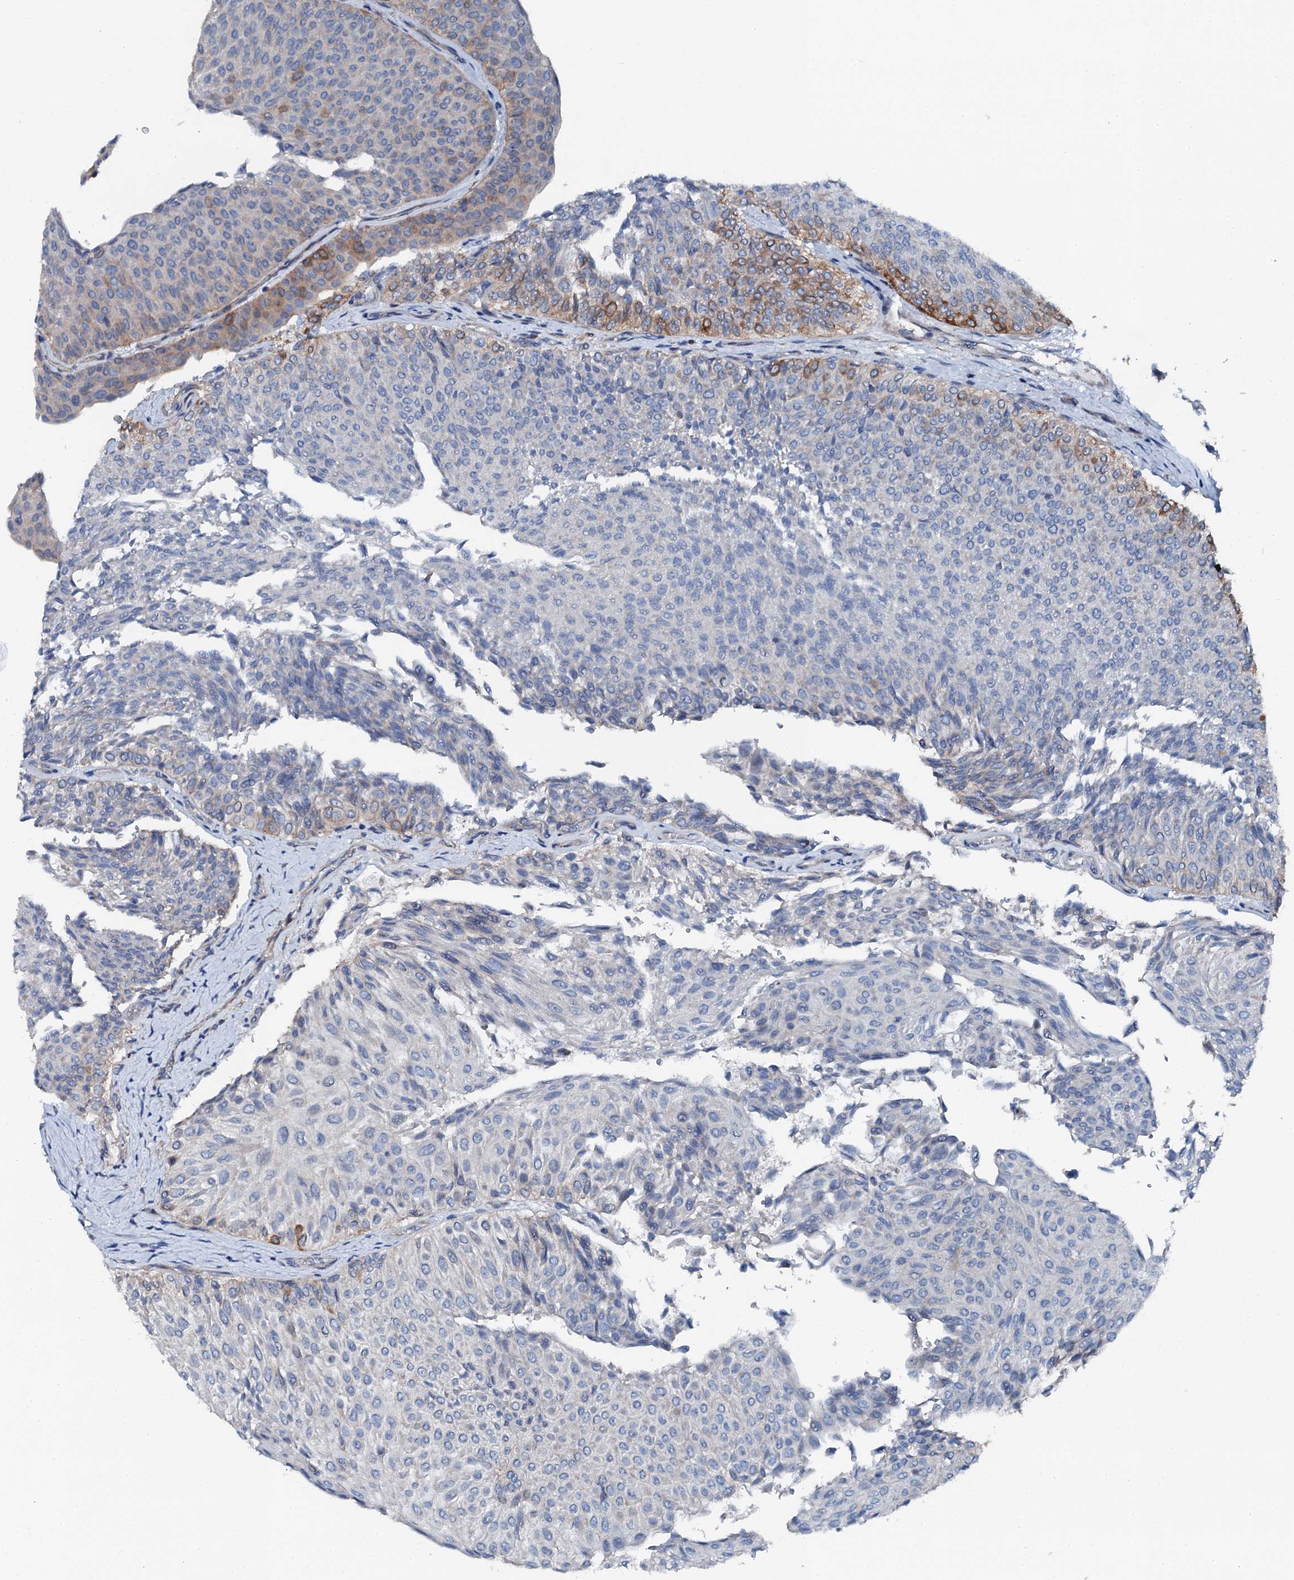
{"staining": {"intensity": "moderate", "quantity": "<25%", "location": "cytoplasmic/membranous"}, "tissue": "urothelial cancer", "cell_type": "Tumor cells", "image_type": "cancer", "snomed": [{"axis": "morphology", "description": "Urothelial carcinoma, Low grade"}, {"axis": "topography", "description": "Urinary bladder"}], "caption": "Approximately <25% of tumor cells in urothelial cancer display moderate cytoplasmic/membranous protein staining as visualized by brown immunohistochemical staining.", "gene": "GFOD2", "patient": {"sex": "male", "age": 78}}